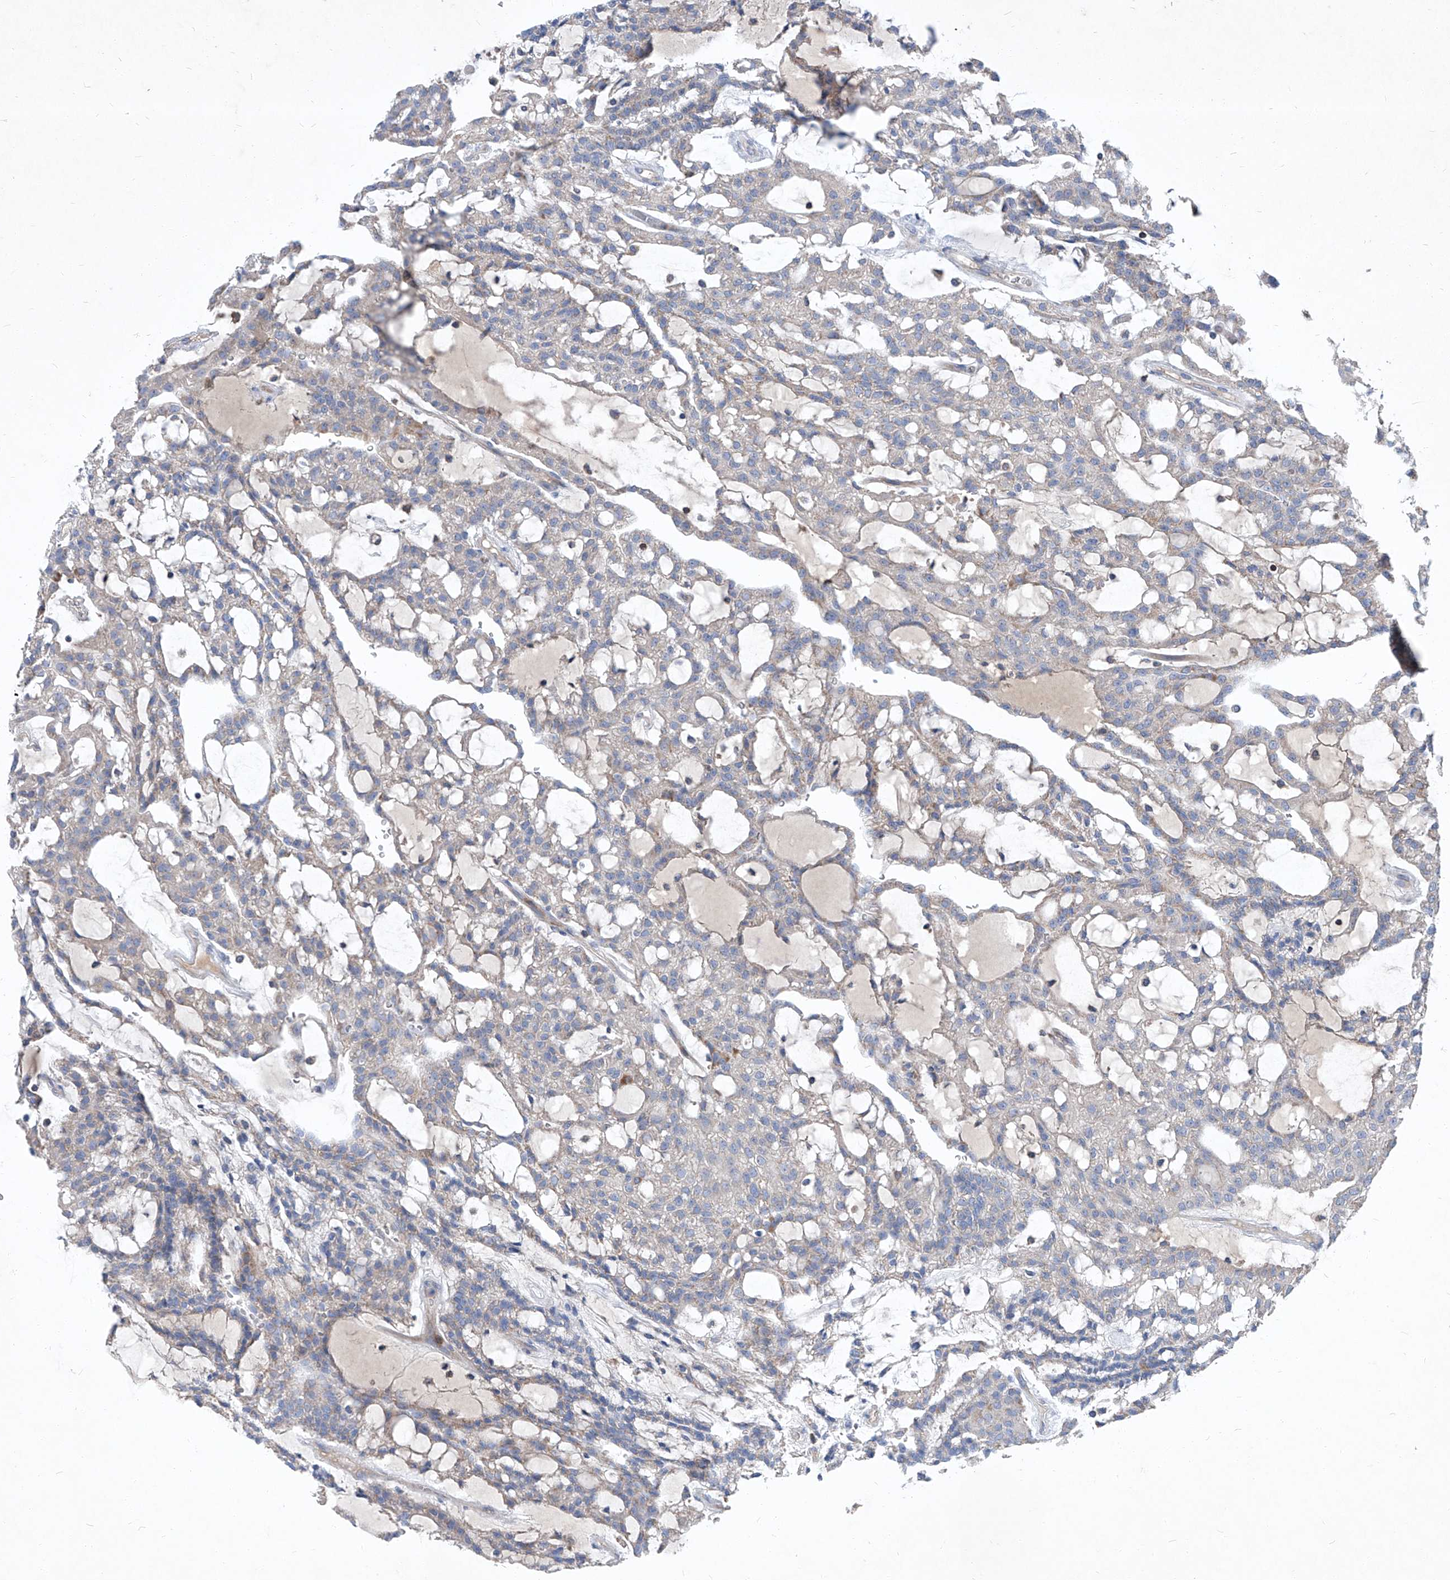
{"staining": {"intensity": "negative", "quantity": "none", "location": "none"}, "tissue": "renal cancer", "cell_type": "Tumor cells", "image_type": "cancer", "snomed": [{"axis": "morphology", "description": "Adenocarcinoma, NOS"}, {"axis": "topography", "description": "Kidney"}], "caption": "High magnification brightfield microscopy of renal cancer (adenocarcinoma) stained with DAB (3,3'-diaminobenzidine) (brown) and counterstained with hematoxylin (blue): tumor cells show no significant positivity. The staining is performed using DAB brown chromogen with nuclei counter-stained in using hematoxylin.", "gene": "EPHA8", "patient": {"sex": "male", "age": 63}}